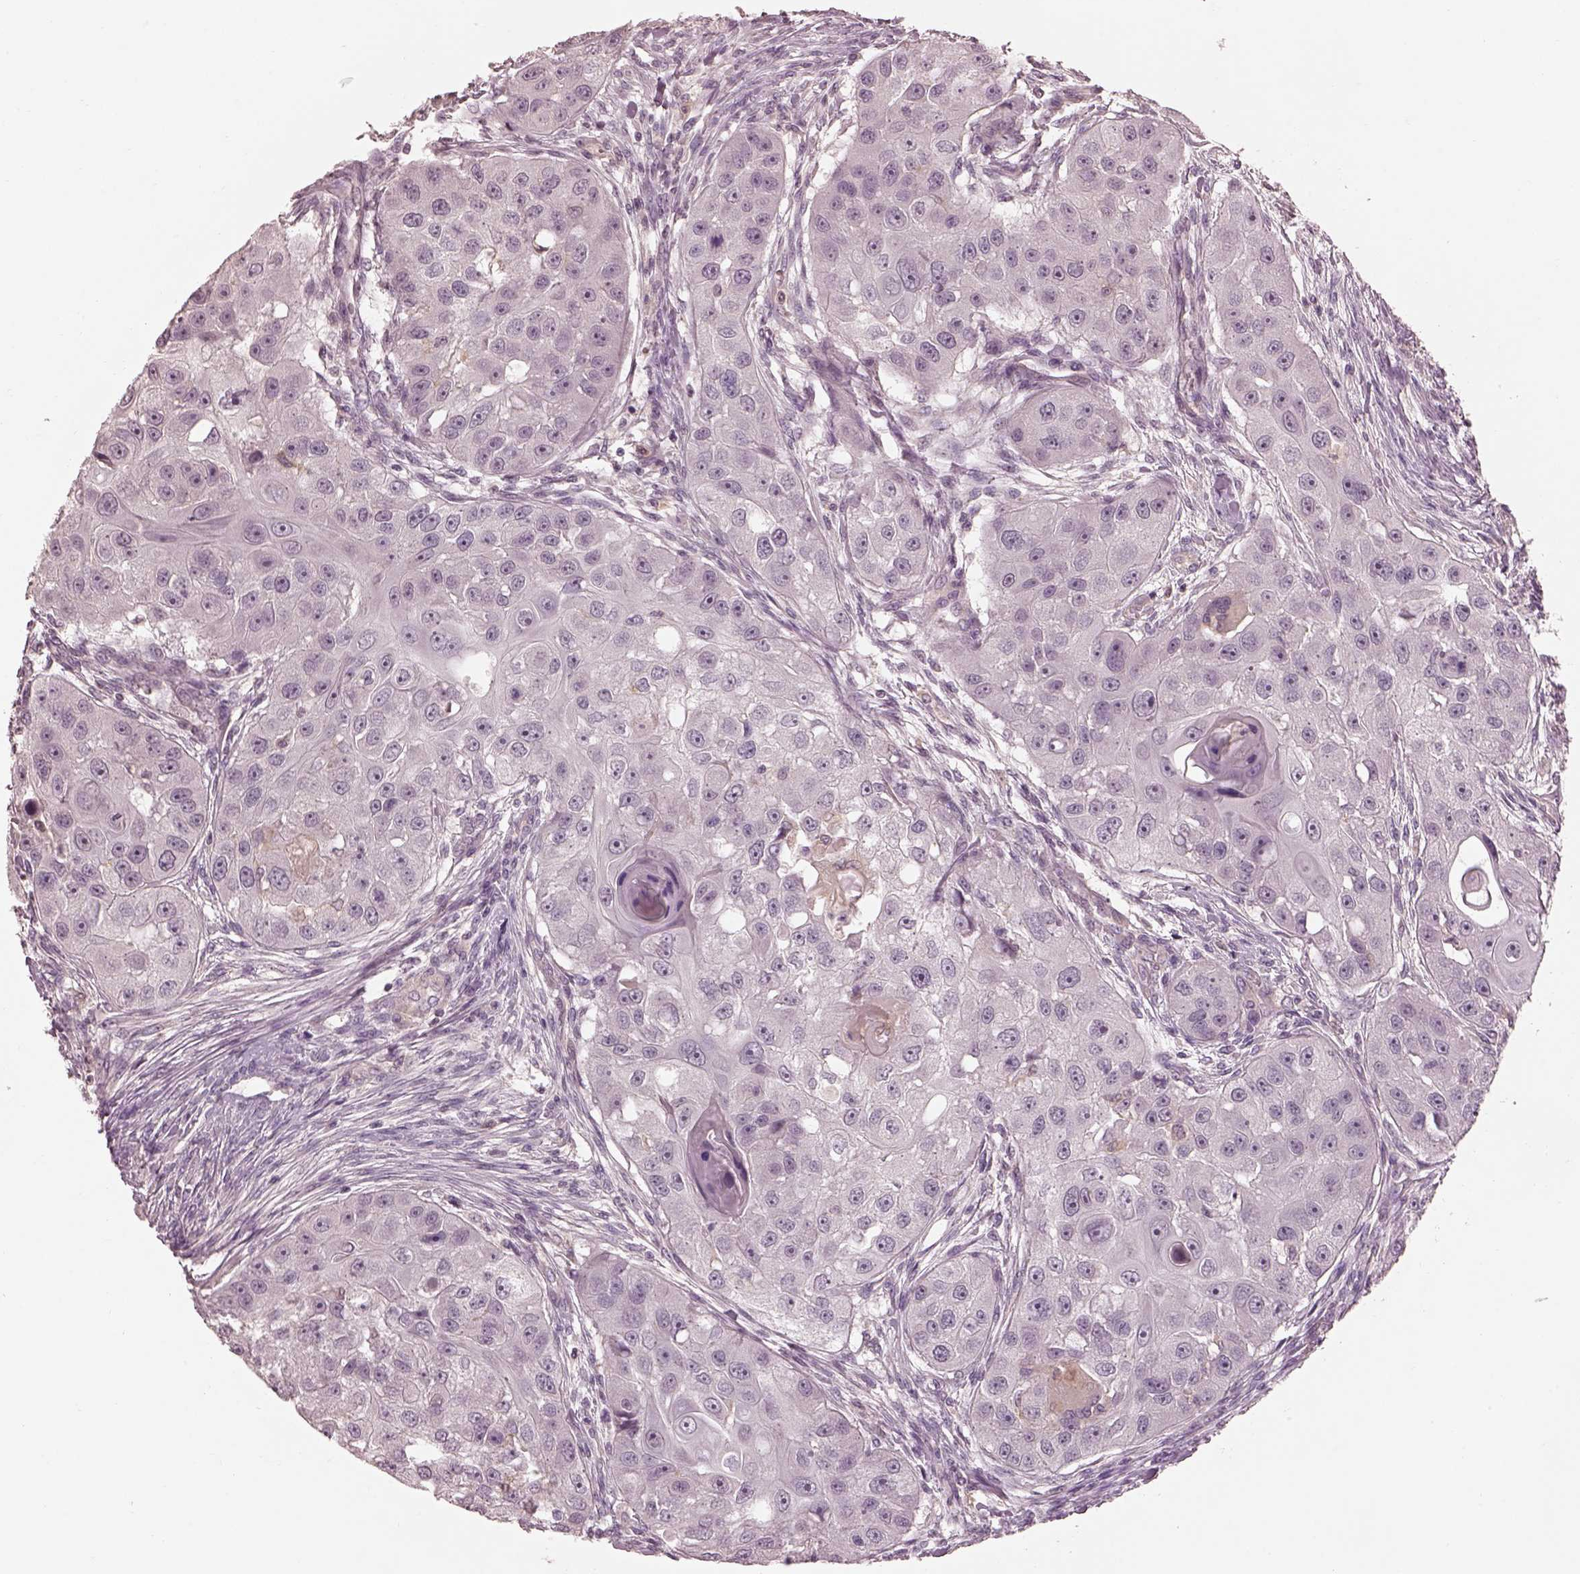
{"staining": {"intensity": "negative", "quantity": "none", "location": "none"}, "tissue": "head and neck cancer", "cell_type": "Tumor cells", "image_type": "cancer", "snomed": [{"axis": "morphology", "description": "Squamous cell carcinoma, NOS"}, {"axis": "topography", "description": "Head-Neck"}], "caption": "Immunohistochemistry (IHC) of head and neck squamous cell carcinoma demonstrates no expression in tumor cells.", "gene": "PRKACG", "patient": {"sex": "male", "age": 51}}